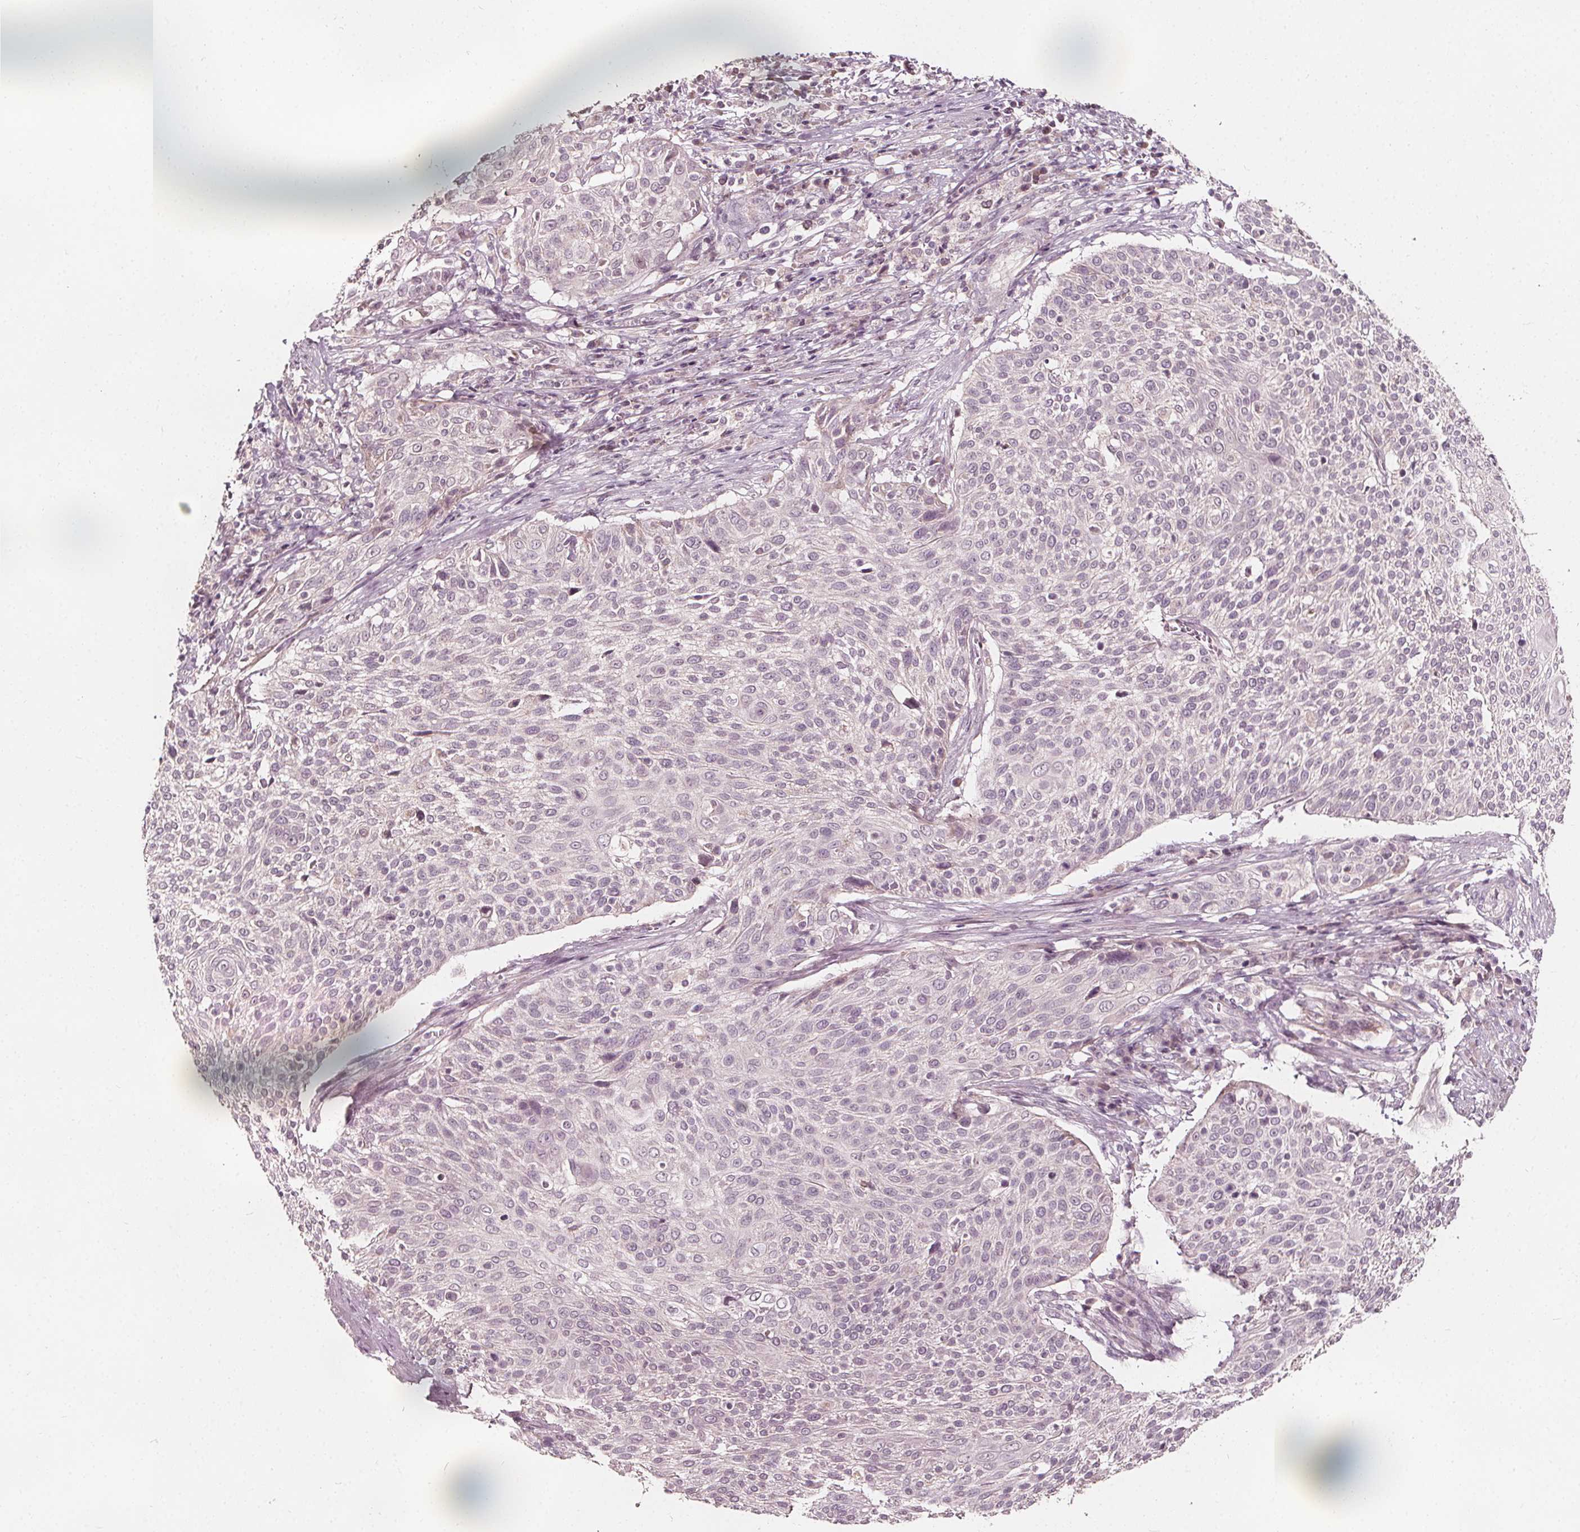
{"staining": {"intensity": "negative", "quantity": "none", "location": "none"}, "tissue": "cervical cancer", "cell_type": "Tumor cells", "image_type": "cancer", "snomed": [{"axis": "morphology", "description": "Squamous cell carcinoma, NOS"}, {"axis": "topography", "description": "Cervix"}], "caption": "High power microscopy image of an immunohistochemistry histopathology image of cervical cancer, revealing no significant positivity in tumor cells.", "gene": "NPC1L1", "patient": {"sex": "female", "age": 31}}